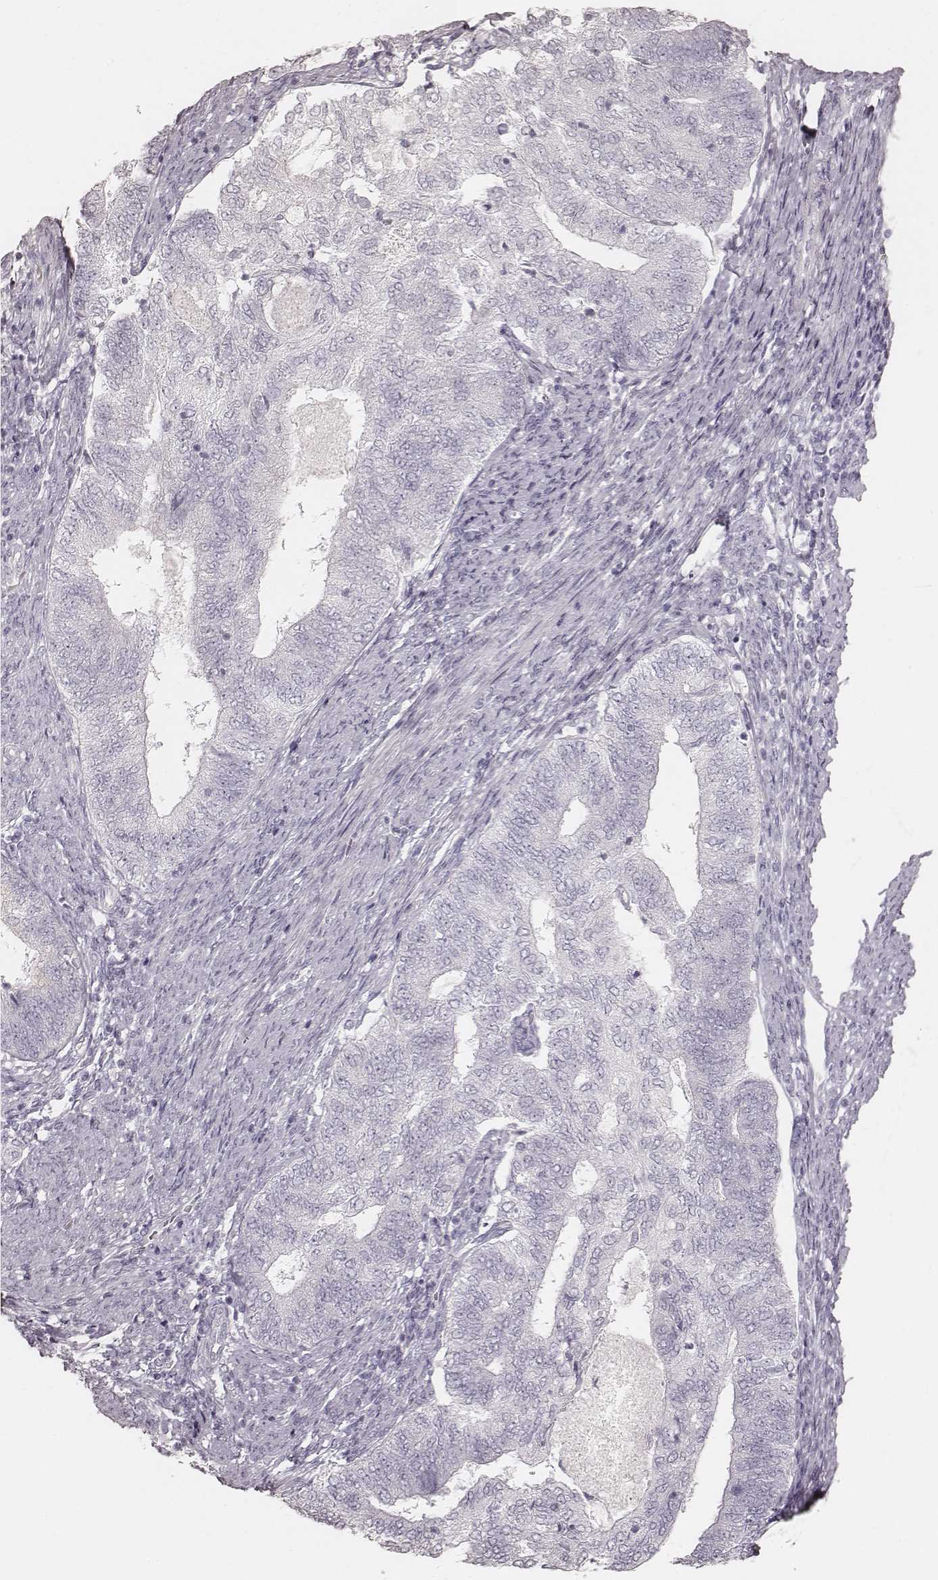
{"staining": {"intensity": "negative", "quantity": "none", "location": "none"}, "tissue": "endometrial cancer", "cell_type": "Tumor cells", "image_type": "cancer", "snomed": [{"axis": "morphology", "description": "Adenocarcinoma, NOS"}, {"axis": "topography", "description": "Endometrium"}], "caption": "Protein analysis of endometrial cancer (adenocarcinoma) reveals no significant expression in tumor cells.", "gene": "KRT26", "patient": {"sex": "female", "age": 65}}